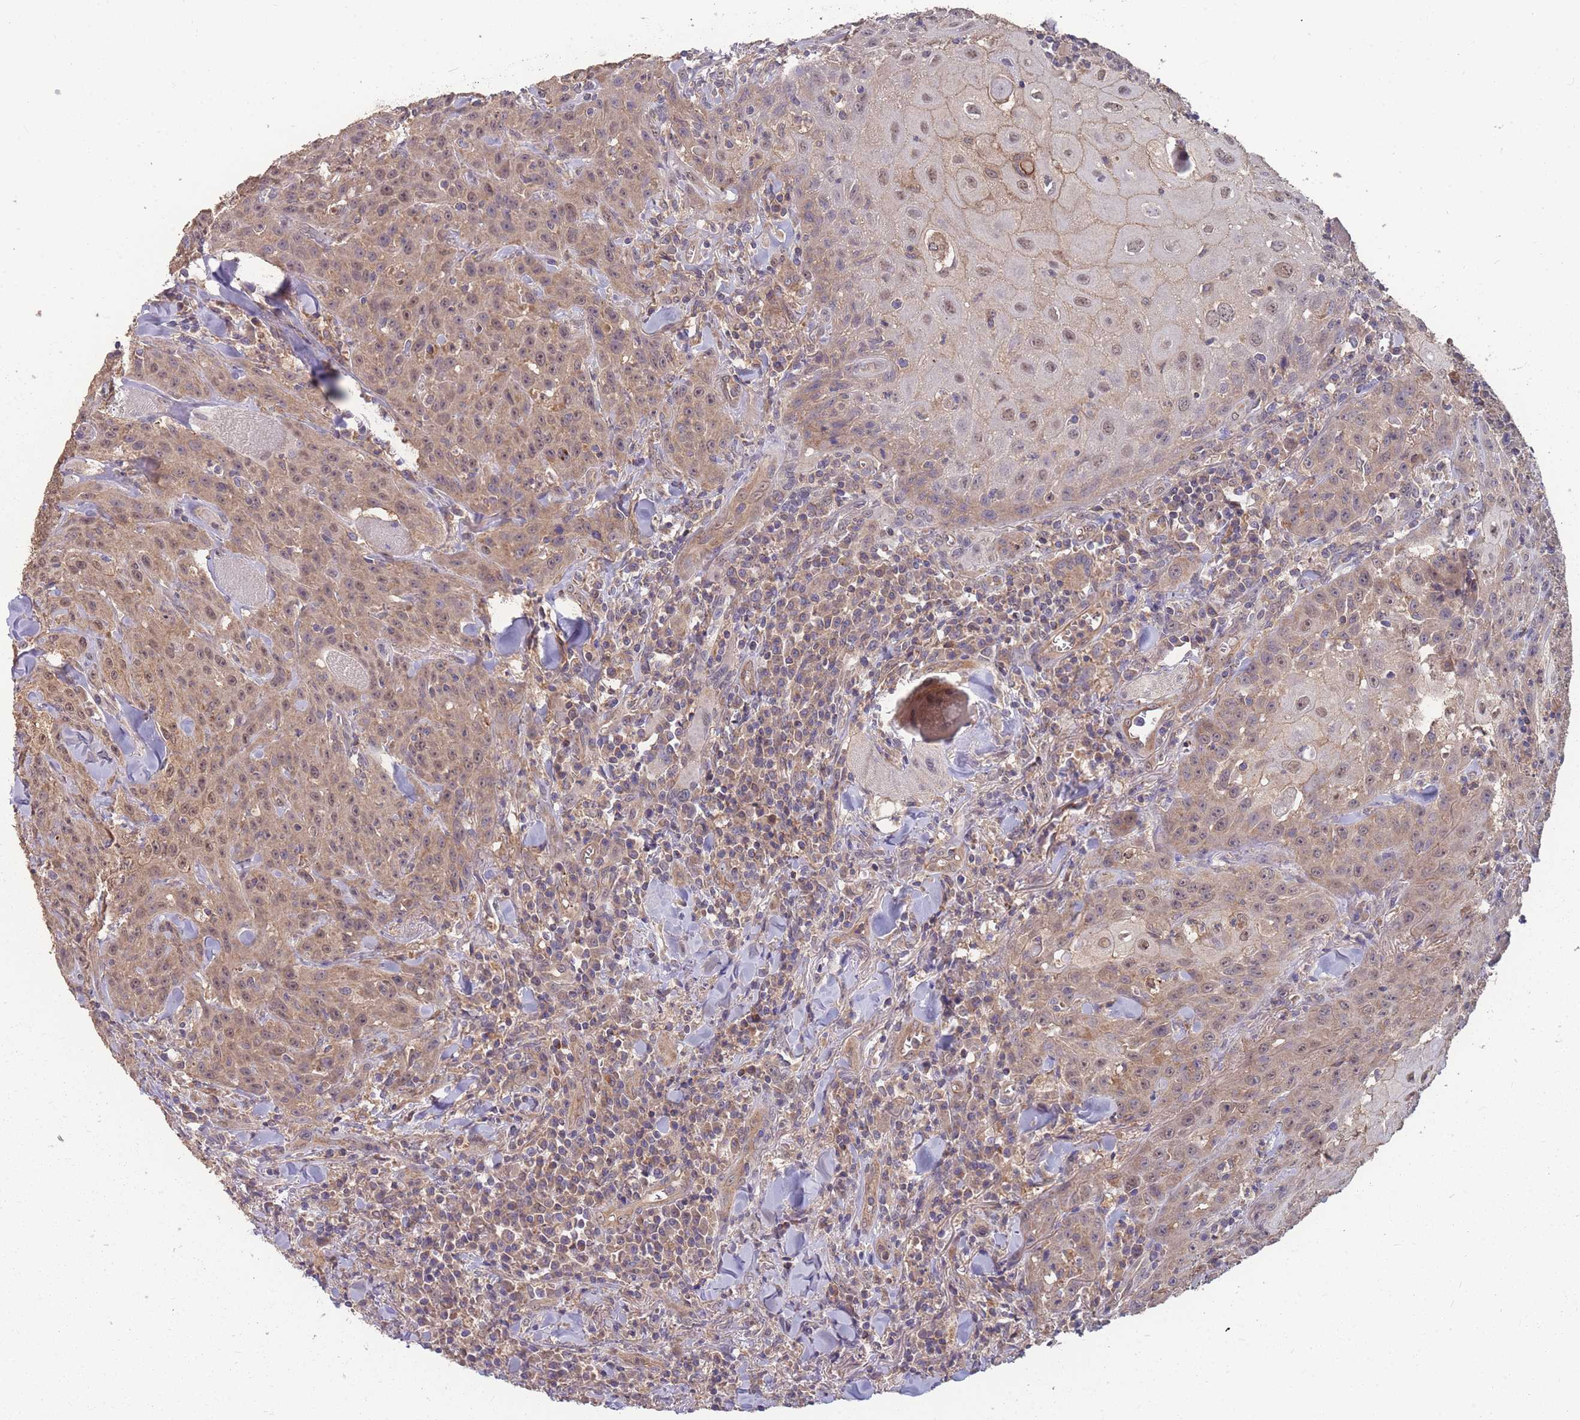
{"staining": {"intensity": "weak", "quantity": ">75%", "location": "cytoplasmic/membranous,nuclear"}, "tissue": "head and neck cancer", "cell_type": "Tumor cells", "image_type": "cancer", "snomed": [{"axis": "morphology", "description": "Normal tissue, NOS"}, {"axis": "morphology", "description": "Squamous cell carcinoma, NOS"}, {"axis": "topography", "description": "Oral tissue"}, {"axis": "topography", "description": "Head-Neck"}], "caption": "Head and neck cancer stained for a protein demonstrates weak cytoplasmic/membranous and nuclear positivity in tumor cells.", "gene": "SLC35B4", "patient": {"sex": "female", "age": 70}}